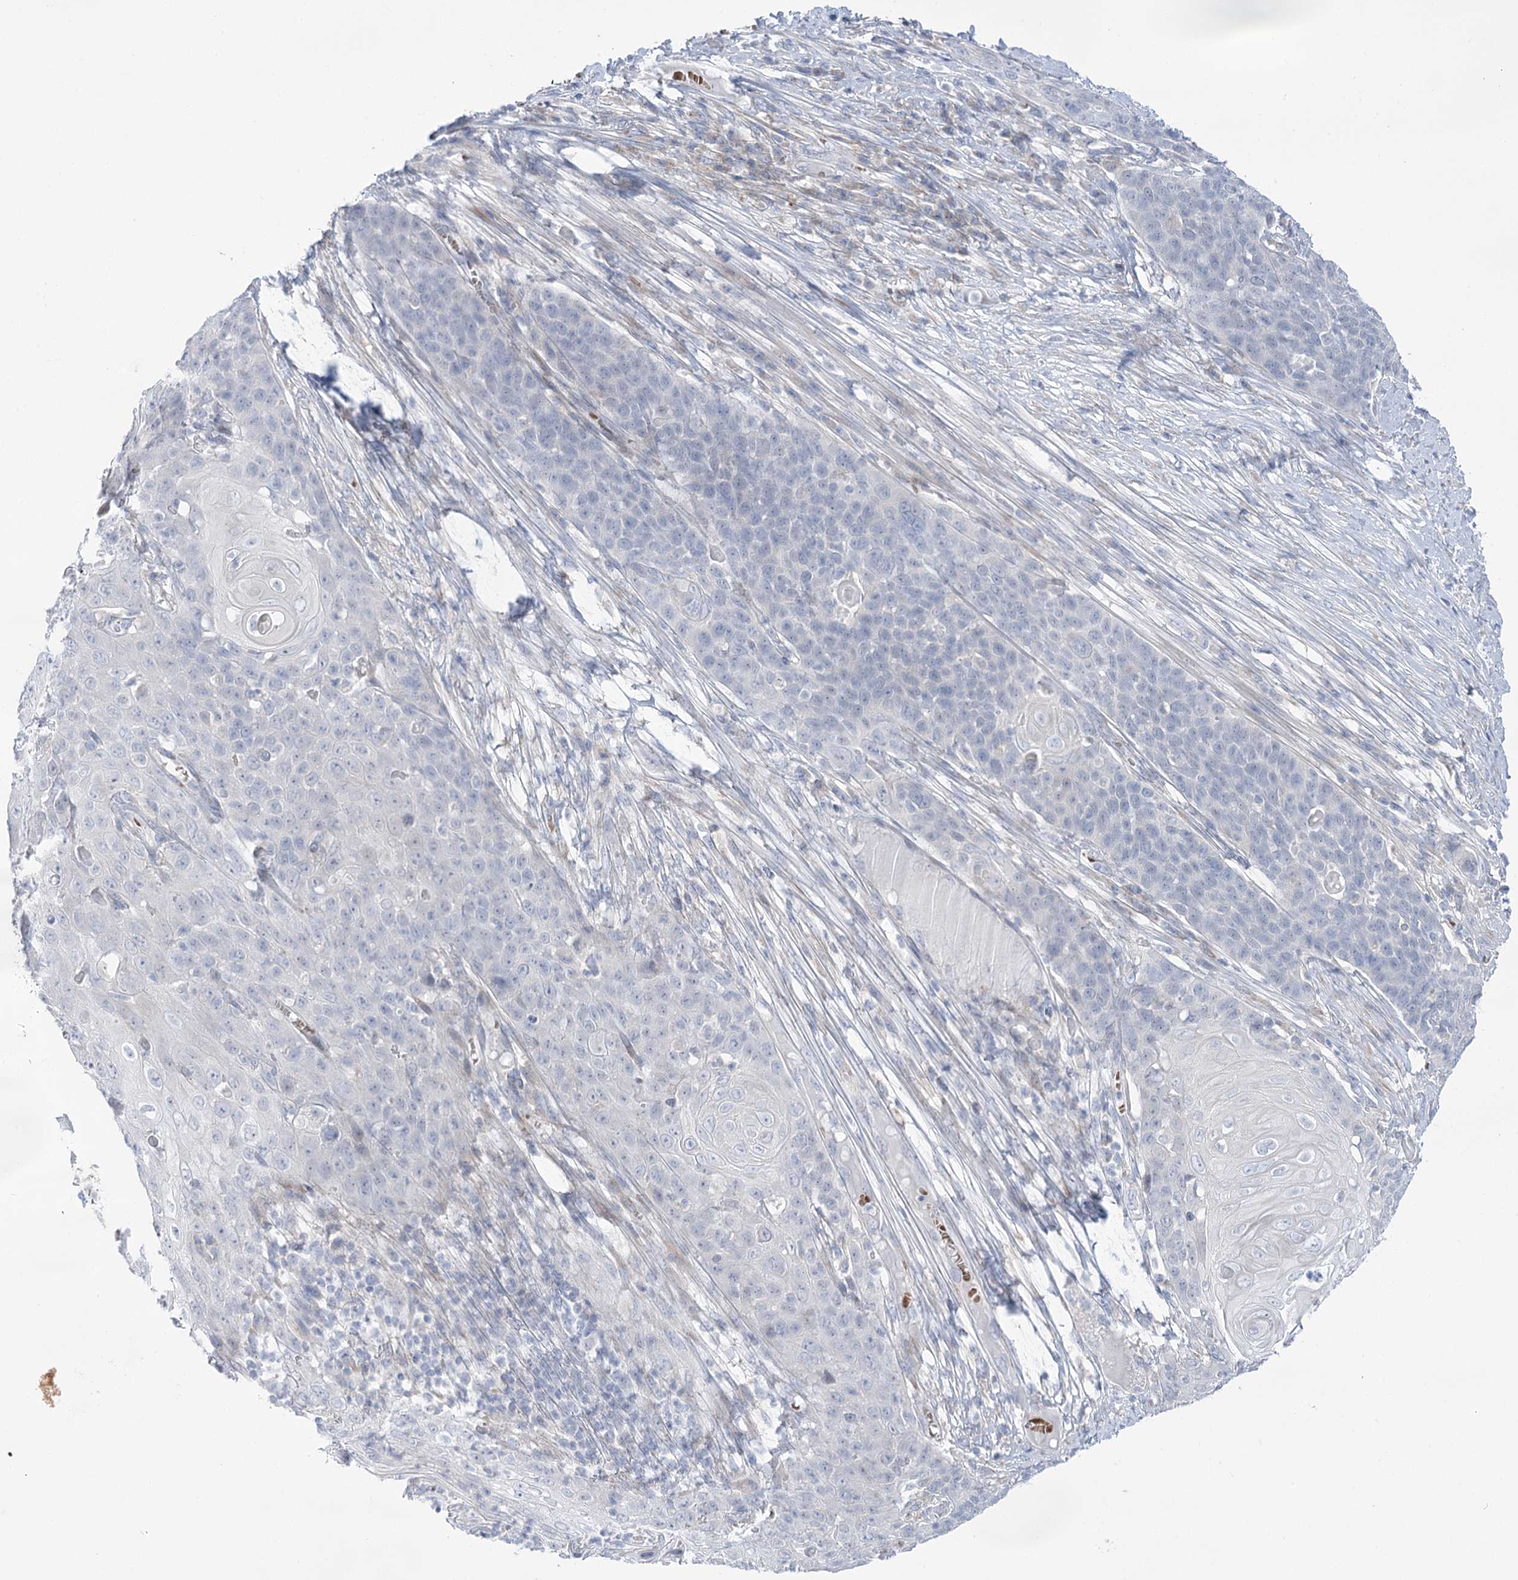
{"staining": {"intensity": "negative", "quantity": "none", "location": "none"}, "tissue": "skin cancer", "cell_type": "Tumor cells", "image_type": "cancer", "snomed": [{"axis": "morphology", "description": "Squamous cell carcinoma, NOS"}, {"axis": "topography", "description": "Skin"}], "caption": "Immunohistochemistry (IHC) histopathology image of neoplastic tissue: human squamous cell carcinoma (skin) stained with DAB (3,3'-diaminobenzidine) shows no significant protein expression in tumor cells.", "gene": "SIAE", "patient": {"sex": "male", "age": 55}}